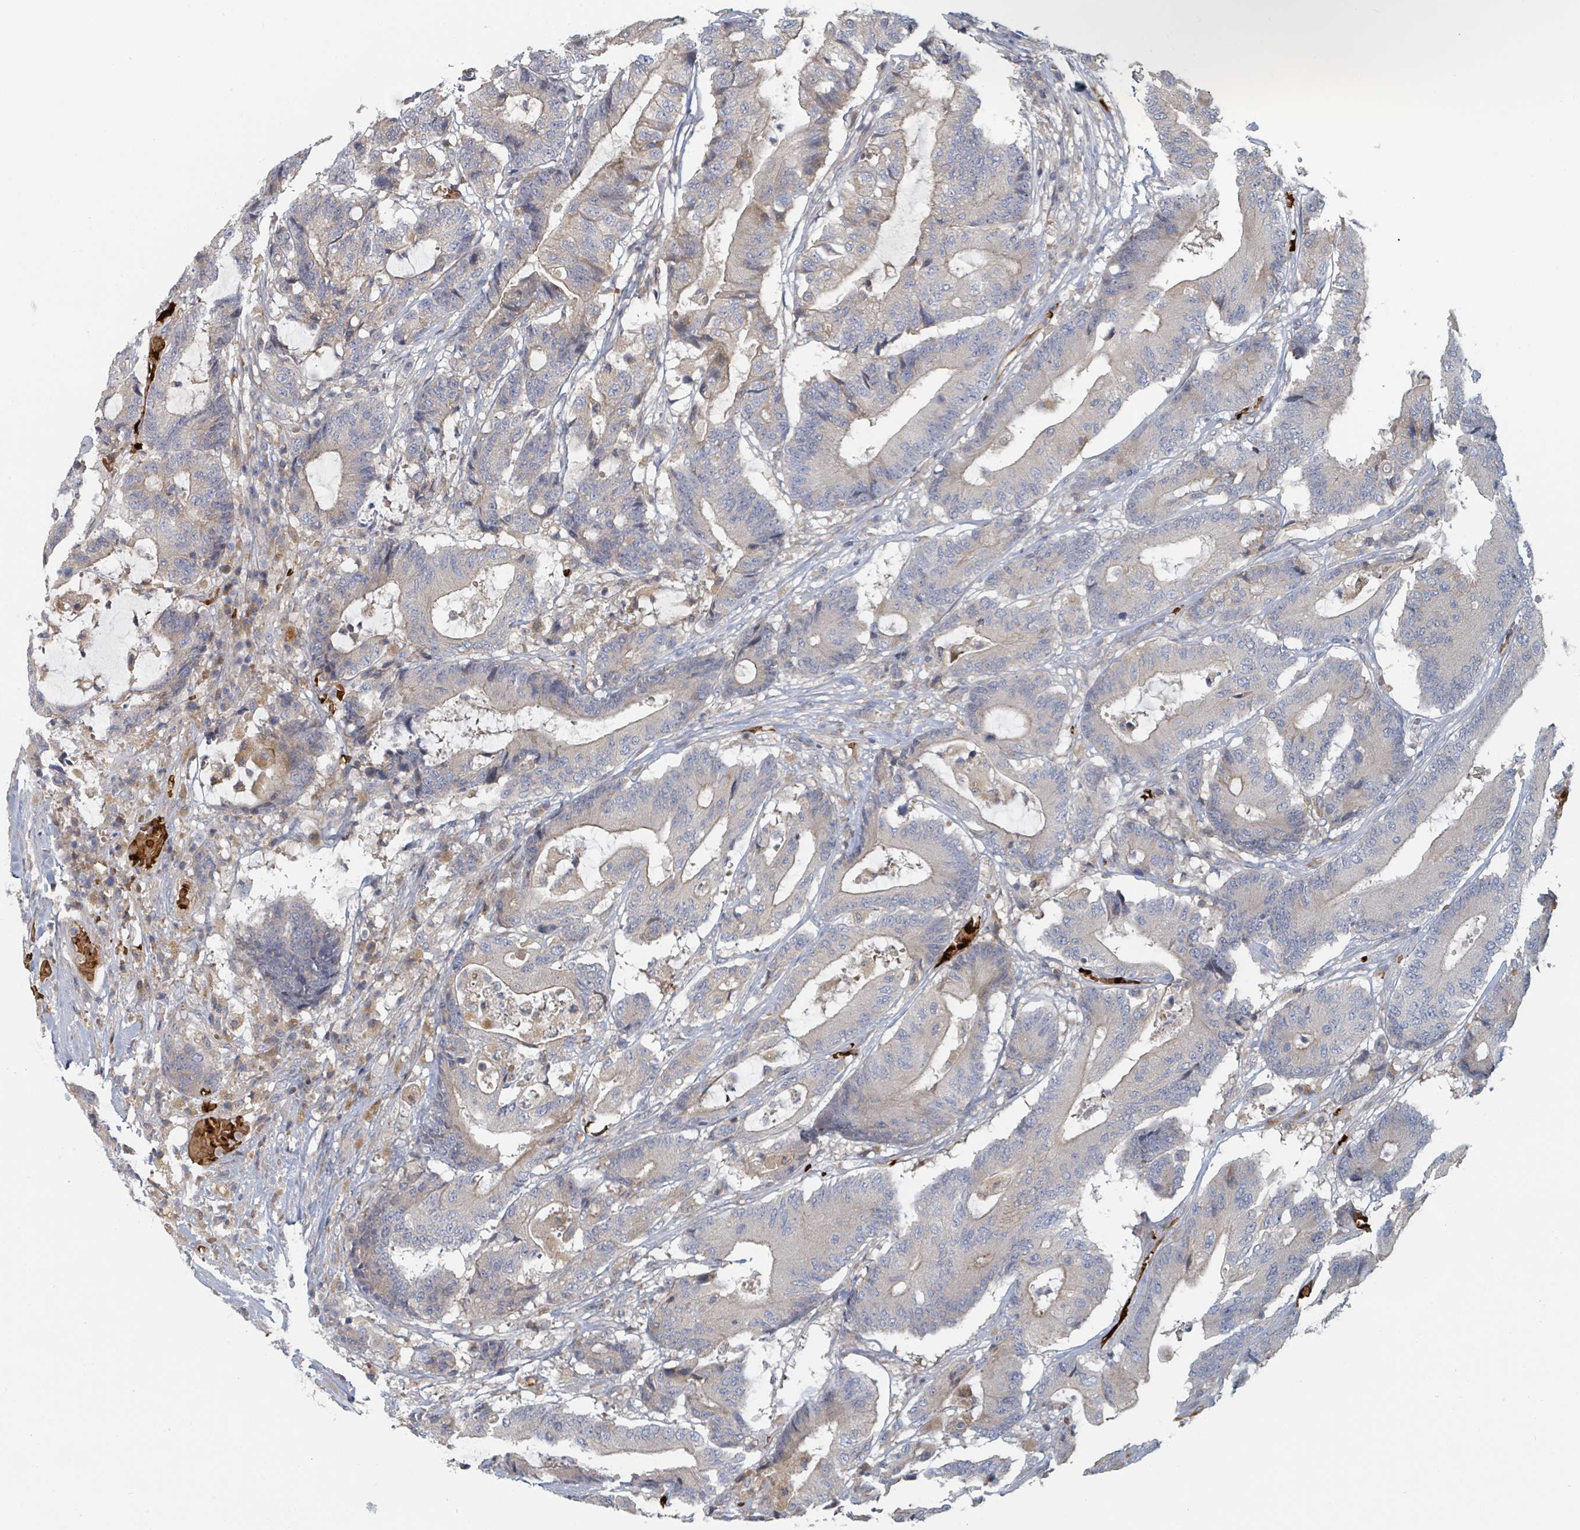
{"staining": {"intensity": "negative", "quantity": "none", "location": "none"}, "tissue": "colorectal cancer", "cell_type": "Tumor cells", "image_type": "cancer", "snomed": [{"axis": "morphology", "description": "Adenocarcinoma, NOS"}, {"axis": "topography", "description": "Colon"}], "caption": "Immunohistochemical staining of human colorectal cancer displays no significant positivity in tumor cells.", "gene": "TRPC4AP", "patient": {"sex": "female", "age": 84}}